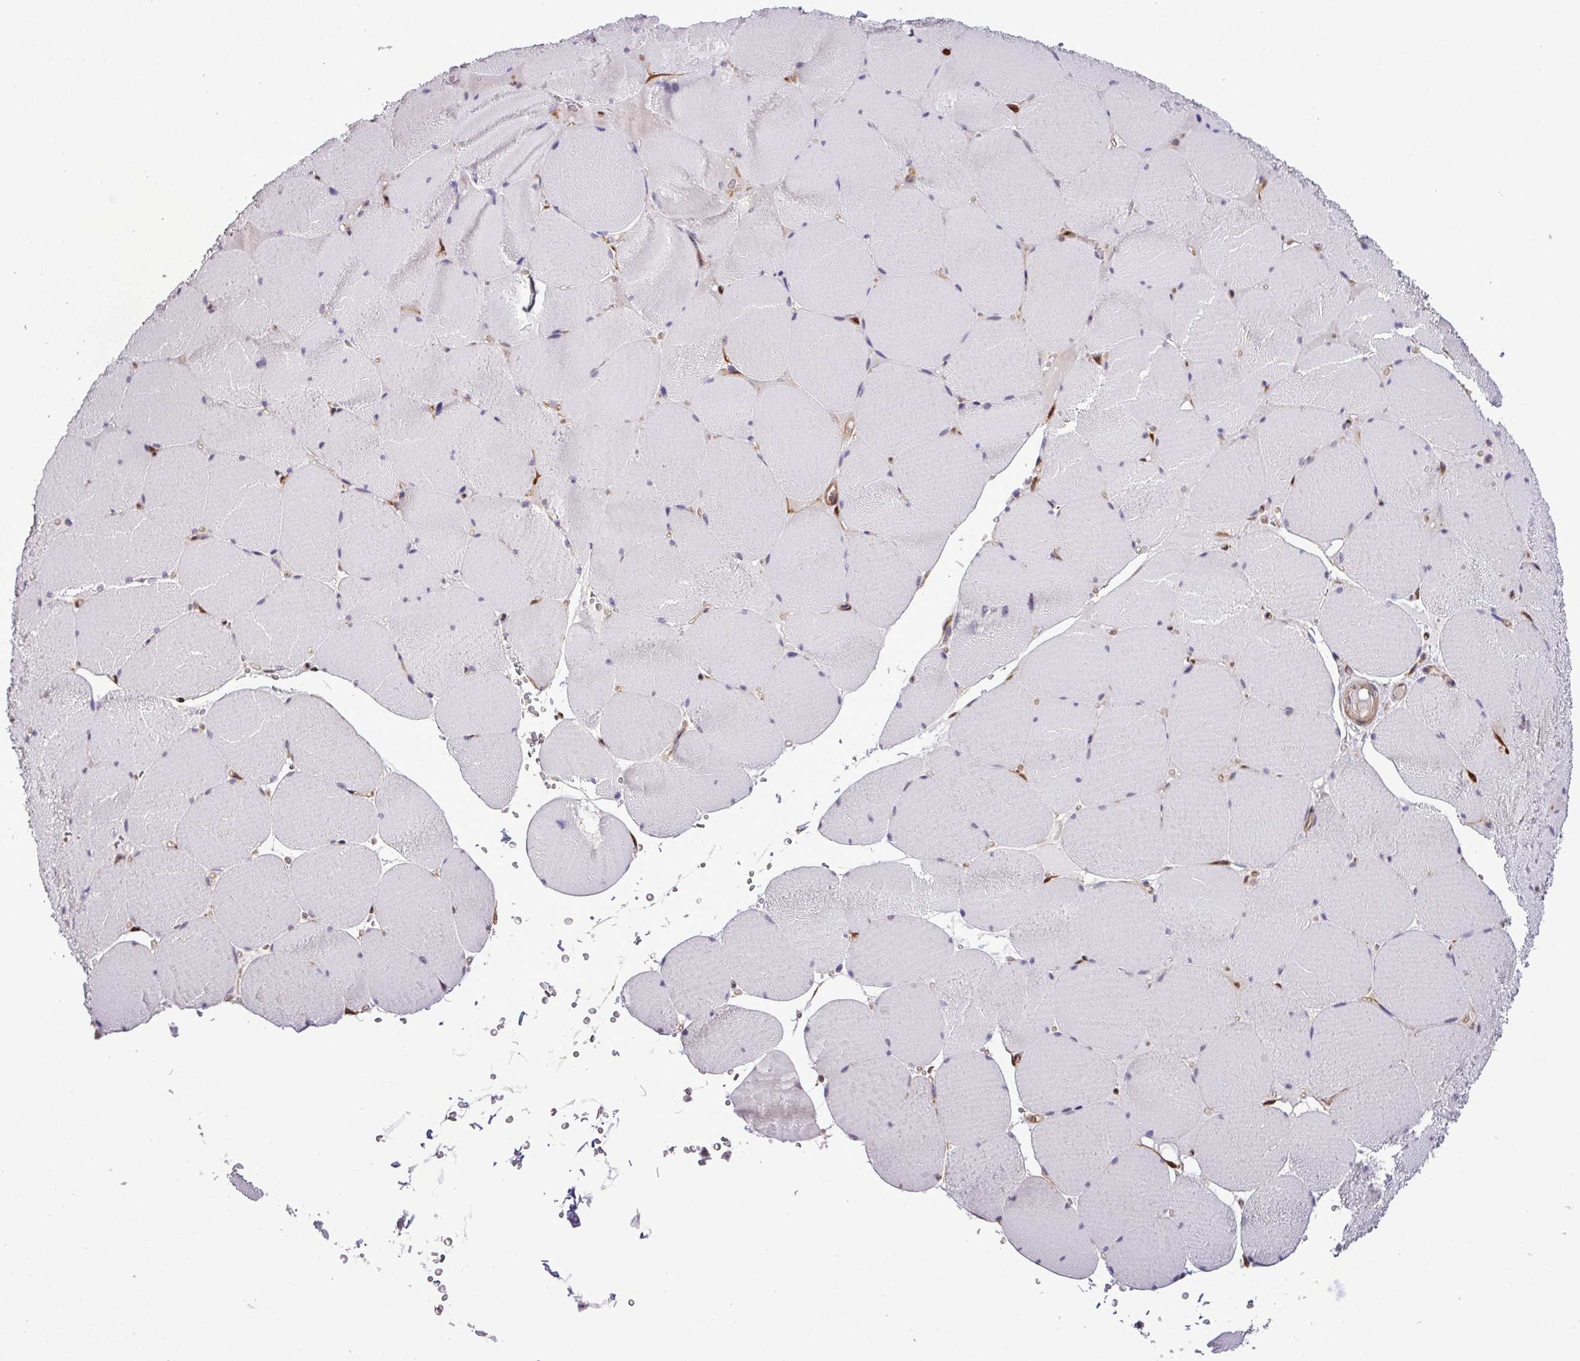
{"staining": {"intensity": "negative", "quantity": "none", "location": "none"}, "tissue": "skeletal muscle", "cell_type": "Myocytes", "image_type": "normal", "snomed": [{"axis": "morphology", "description": "Normal tissue, NOS"}, {"axis": "topography", "description": "Skeletal muscle"}, {"axis": "topography", "description": "Head-Neck"}], "caption": "Skeletal muscle was stained to show a protein in brown. There is no significant expression in myocytes. (DAB (3,3'-diaminobenzidine) IHC, high magnification).", "gene": "CARHSP1", "patient": {"sex": "male", "age": 66}}